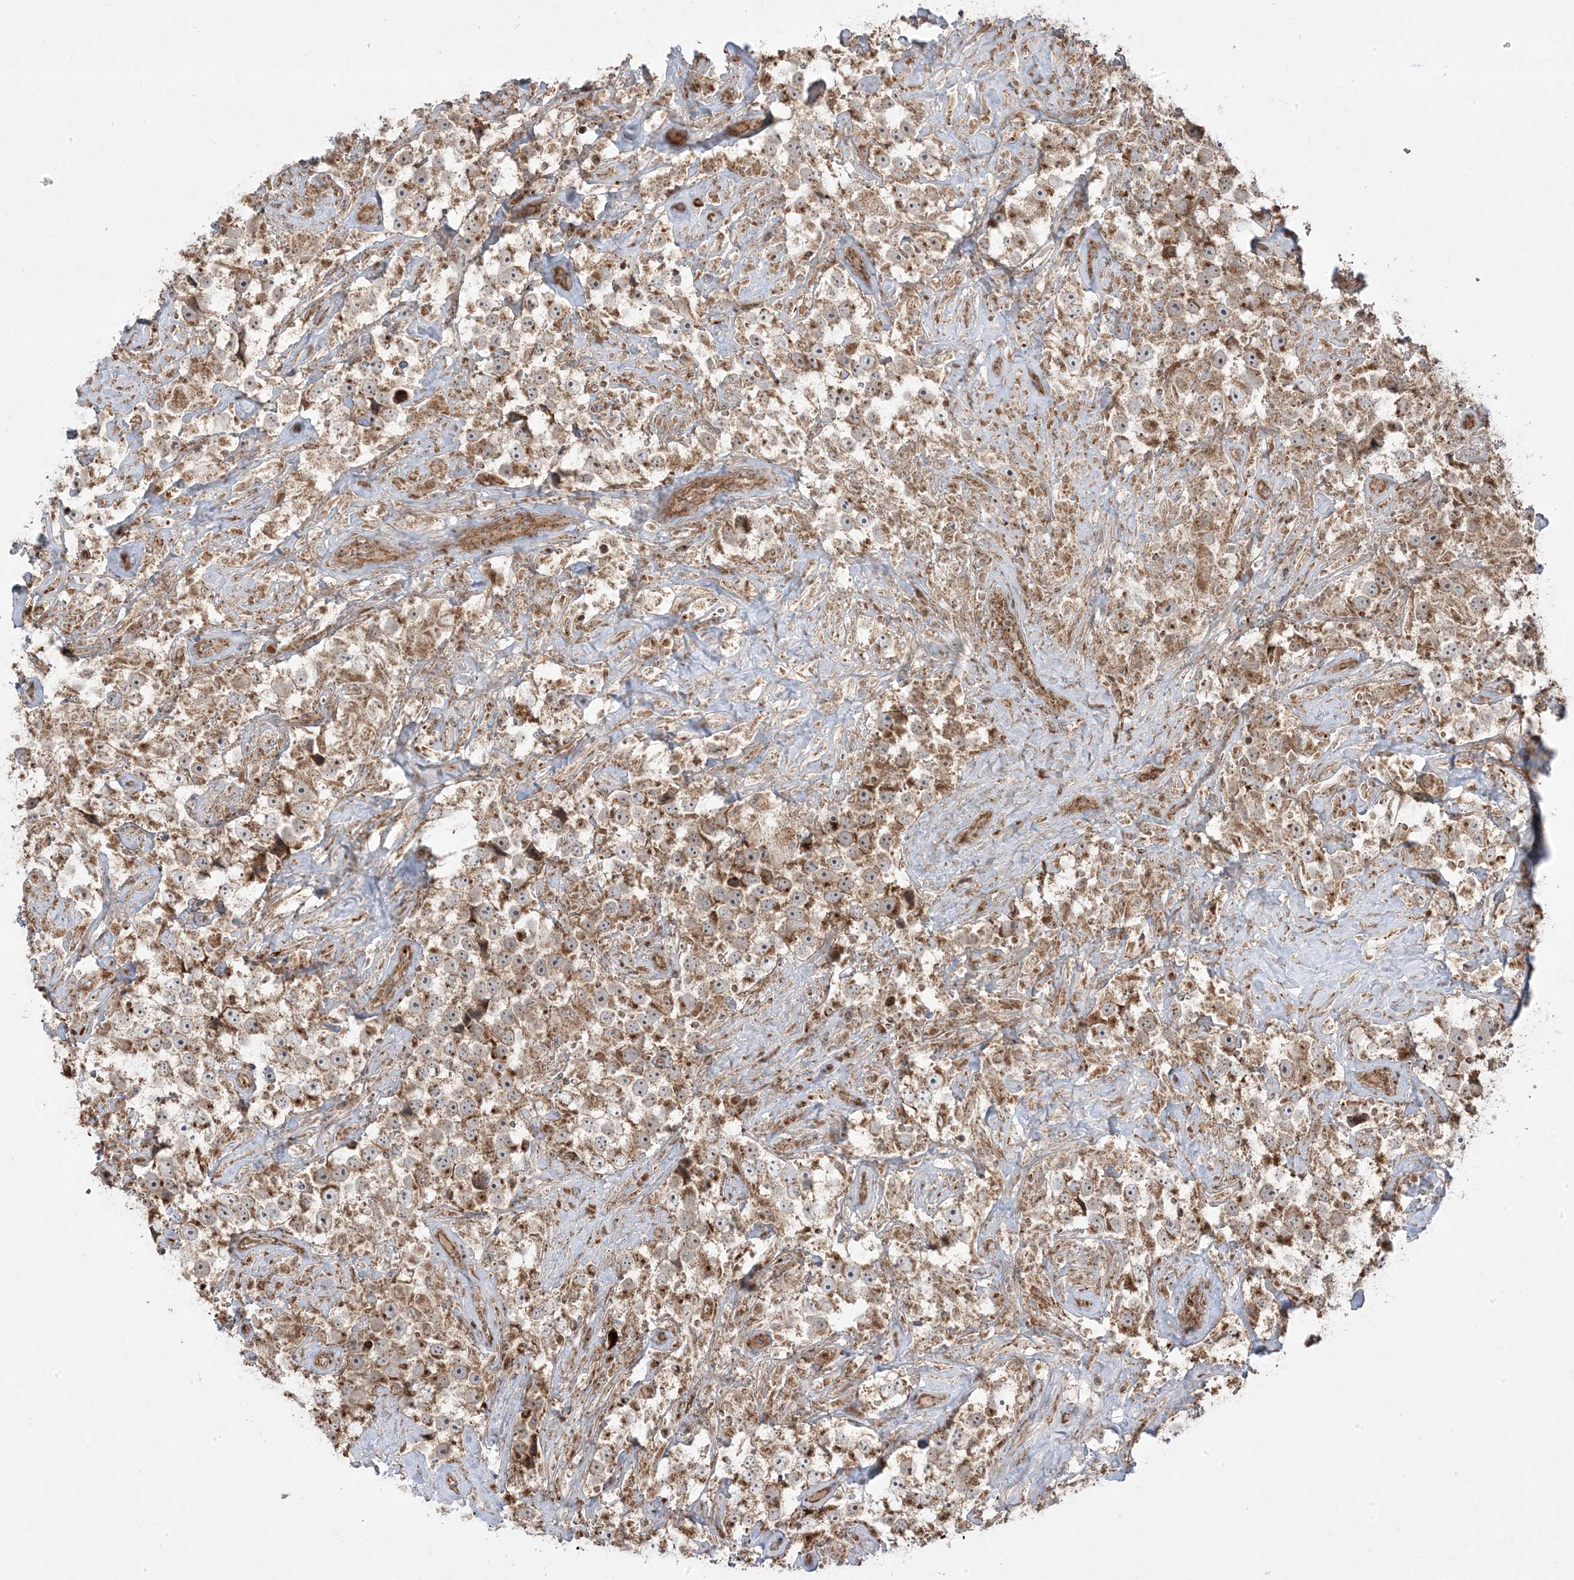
{"staining": {"intensity": "moderate", "quantity": ">75%", "location": "cytoplasmic/membranous"}, "tissue": "testis cancer", "cell_type": "Tumor cells", "image_type": "cancer", "snomed": [{"axis": "morphology", "description": "Seminoma, NOS"}, {"axis": "topography", "description": "Testis"}], "caption": "Protein analysis of testis cancer (seminoma) tissue exhibits moderate cytoplasmic/membranous expression in about >75% of tumor cells.", "gene": "CLUAP1", "patient": {"sex": "male", "age": 49}}